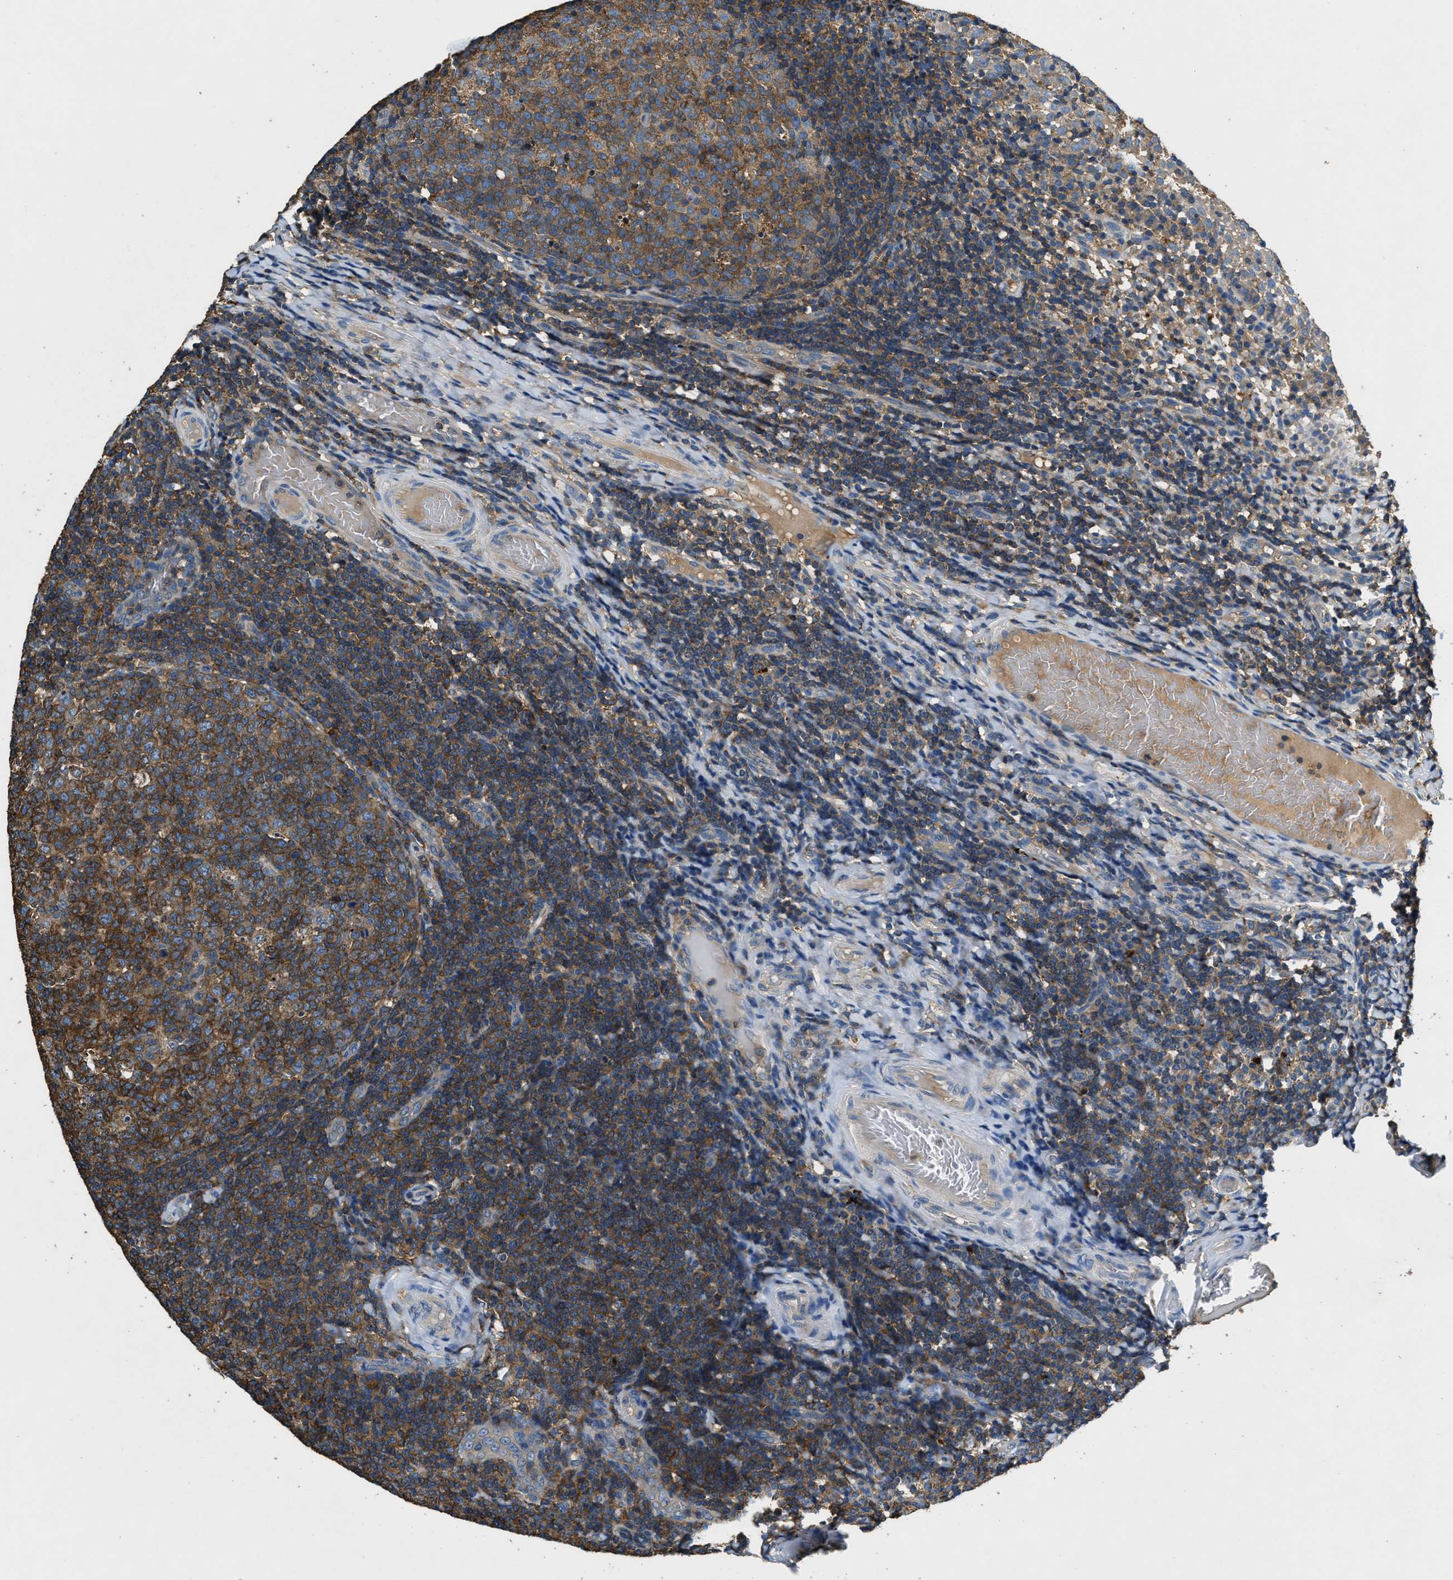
{"staining": {"intensity": "moderate", "quantity": ">75%", "location": "cytoplasmic/membranous"}, "tissue": "tonsil", "cell_type": "Germinal center cells", "image_type": "normal", "snomed": [{"axis": "morphology", "description": "Normal tissue, NOS"}, {"axis": "topography", "description": "Tonsil"}], "caption": "A micrograph showing moderate cytoplasmic/membranous staining in about >75% of germinal center cells in normal tonsil, as visualized by brown immunohistochemical staining.", "gene": "BLOC1S1", "patient": {"sex": "female", "age": 19}}